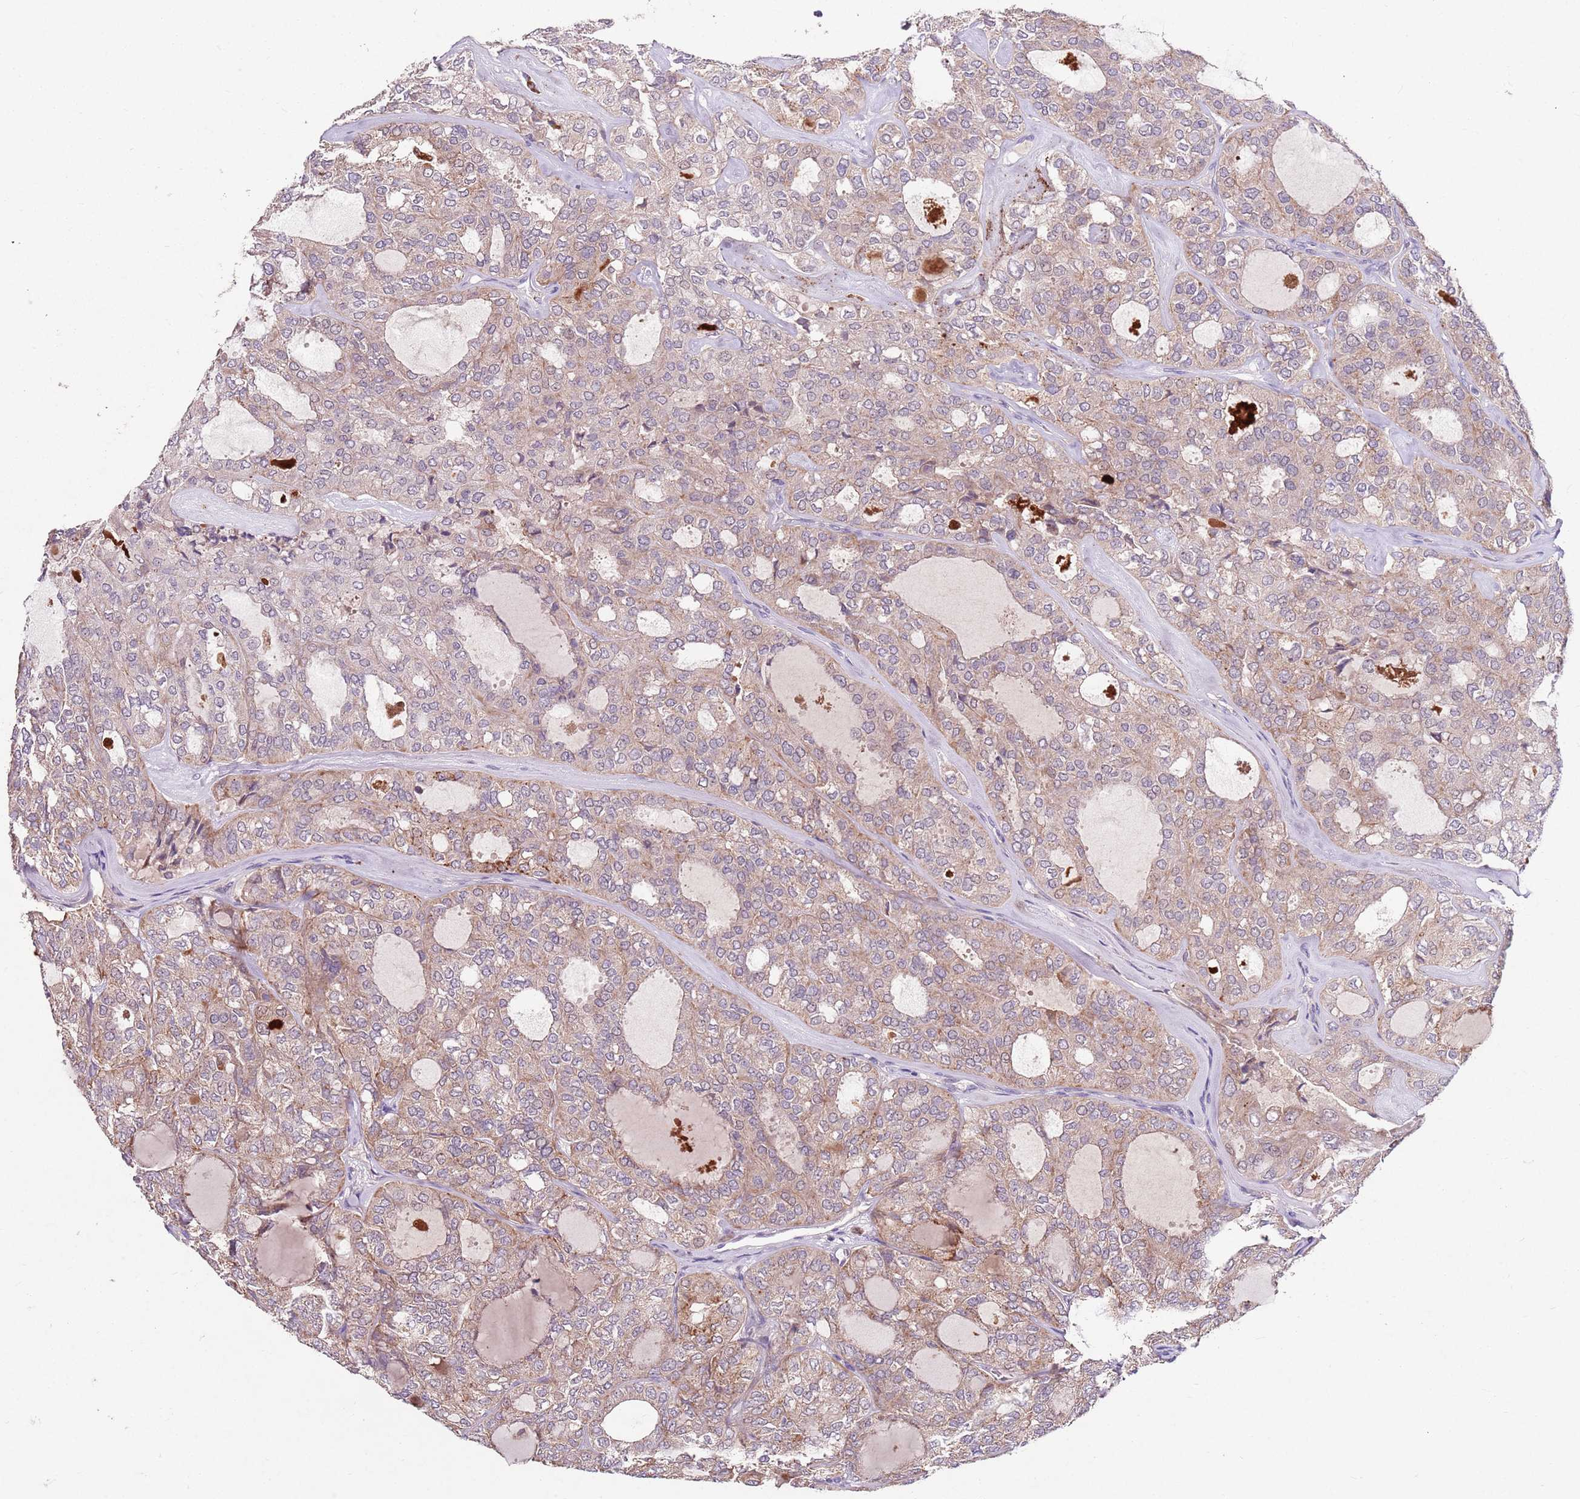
{"staining": {"intensity": "weak", "quantity": ">75%", "location": "cytoplasmic/membranous"}, "tissue": "thyroid cancer", "cell_type": "Tumor cells", "image_type": "cancer", "snomed": [{"axis": "morphology", "description": "Follicular adenoma carcinoma, NOS"}, {"axis": "topography", "description": "Thyroid gland"}], "caption": "Protein expression analysis of thyroid cancer (follicular adenoma carcinoma) reveals weak cytoplasmic/membranous positivity in approximately >75% of tumor cells. Immunohistochemistry stains the protein in brown and the nuclei are stained blue.", "gene": "NRDE2", "patient": {"sex": "male", "age": 75}}